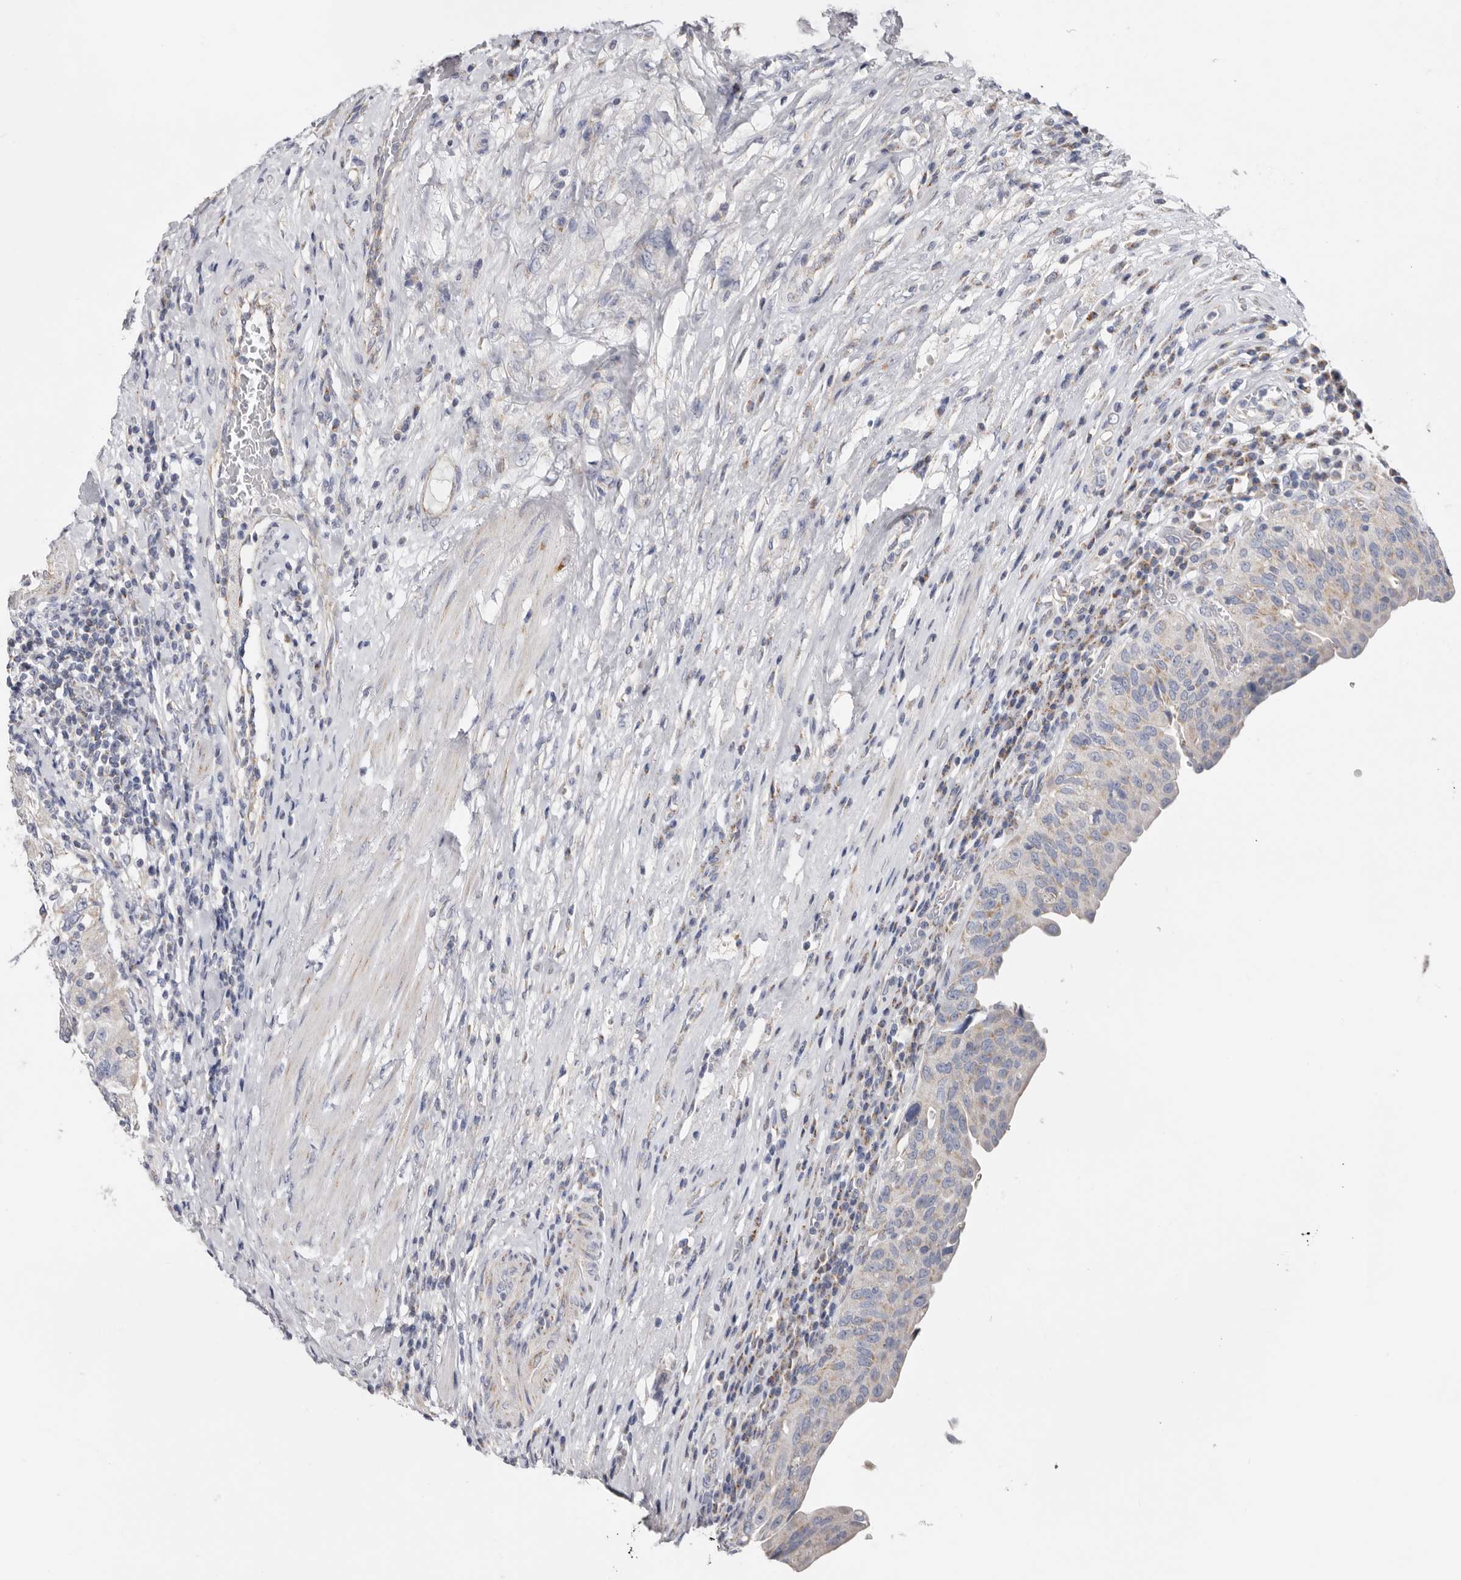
{"staining": {"intensity": "moderate", "quantity": "<25%", "location": "cytoplasmic/membranous"}, "tissue": "urothelial cancer", "cell_type": "Tumor cells", "image_type": "cancer", "snomed": [{"axis": "morphology", "description": "Urothelial carcinoma, High grade"}, {"axis": "topography", "description": "Urinary bladder"}], "caption": "The histopathology image displays a brown stain indicating the presence of a protein in the cytoplasmic/membranous of tumor cells in urothelial cancer.", "gene": "RSPO2", "patient": {"sex": "female", "age": 80}}